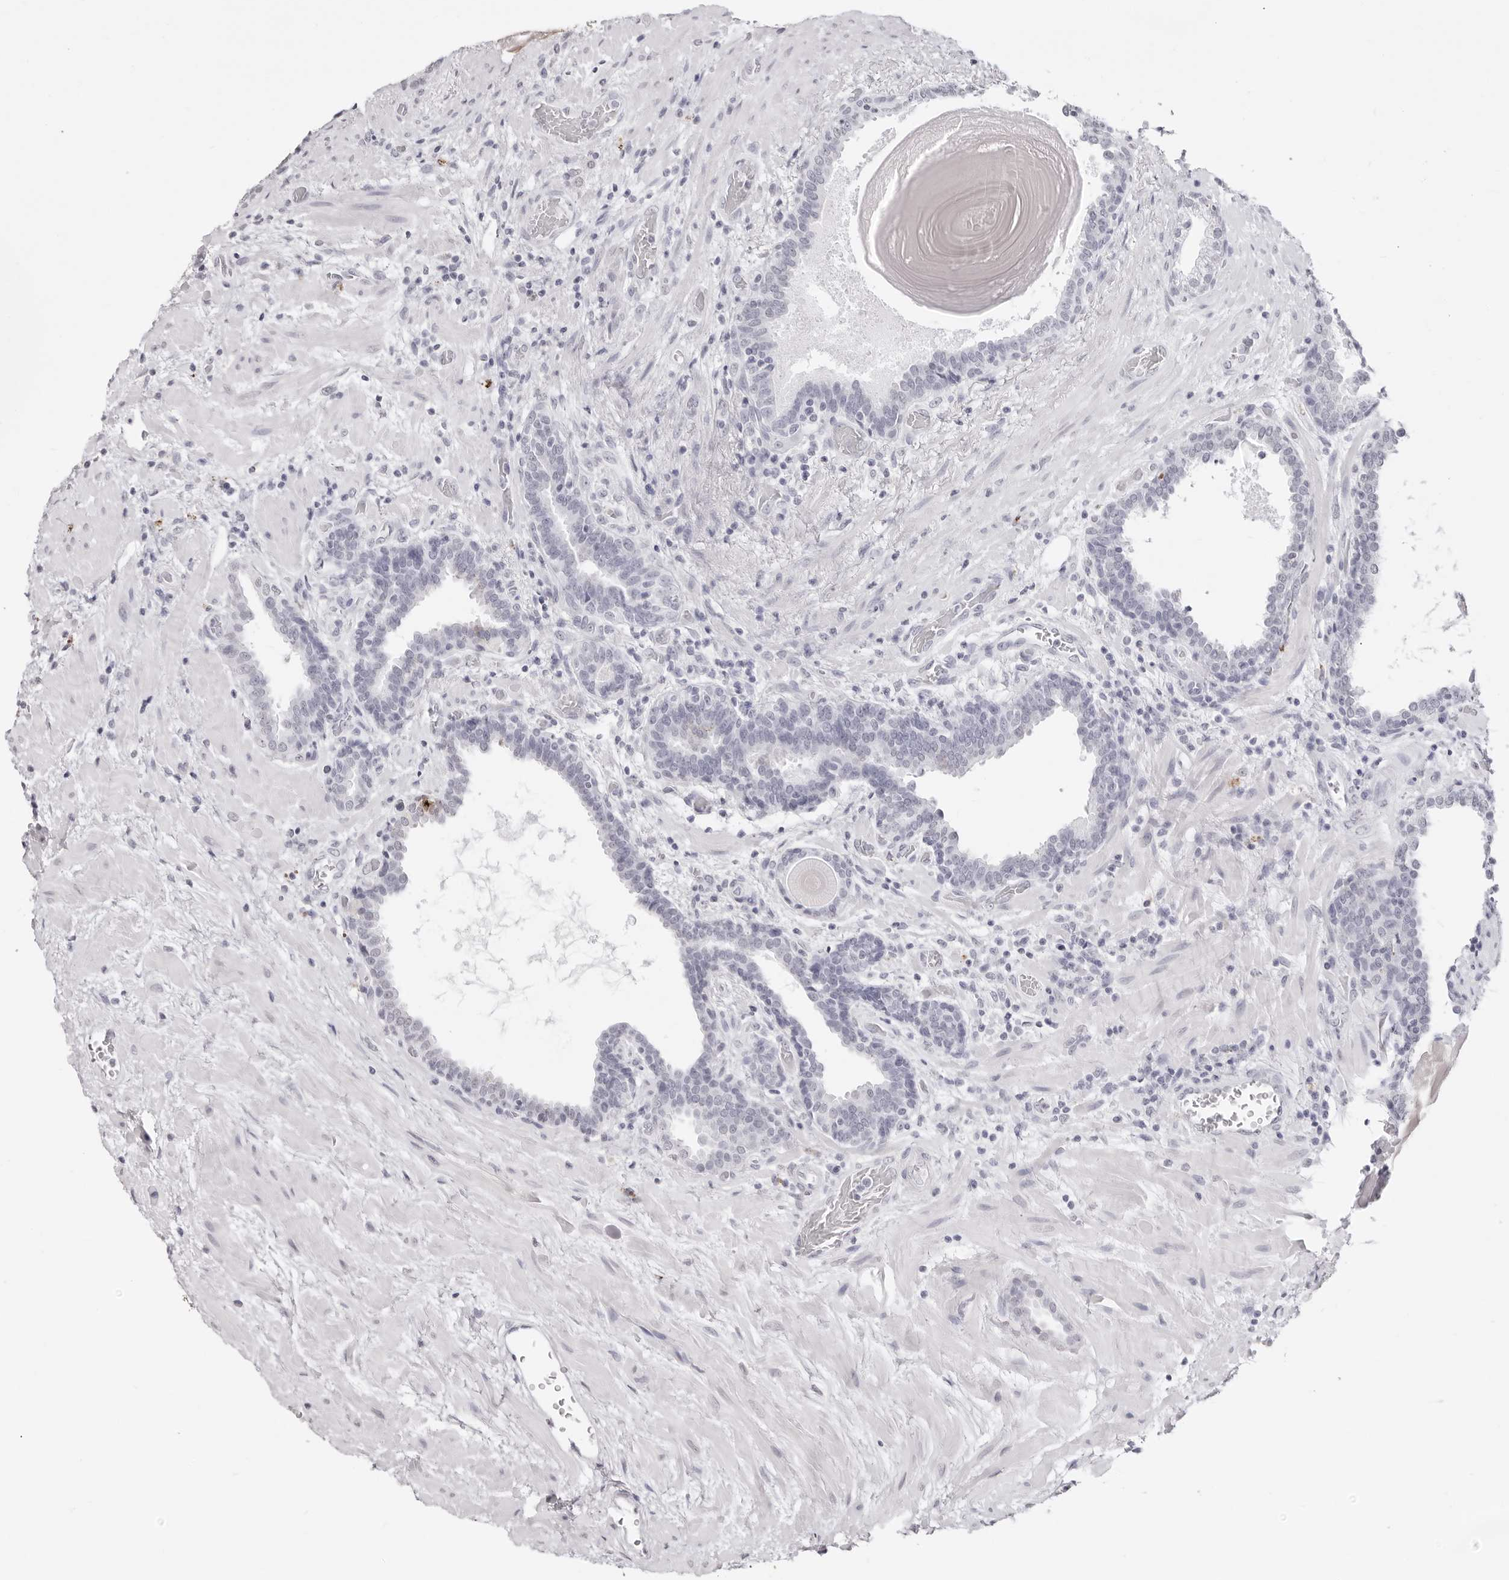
{"staining": {"intensity": "strong", "quantity": "<25%", "location": "cytoplasmic/membranous"}, "tissue": "prostate", "cell_type": "Glandular cells", "image_type": "normal", "snomed": [{"axis": "morphology", "description": "Normal tissue, NOS"}, {"axis": "topography", "description": "Prostate"}], "caption": "This histopathology image demonstrates IHC staining of normal human prostate, with medium strong cytoplasmic/membranous expression in about <25% of glandular cells.", "gene": "CST5", "patient": {"sex": "male", "age": 48}}